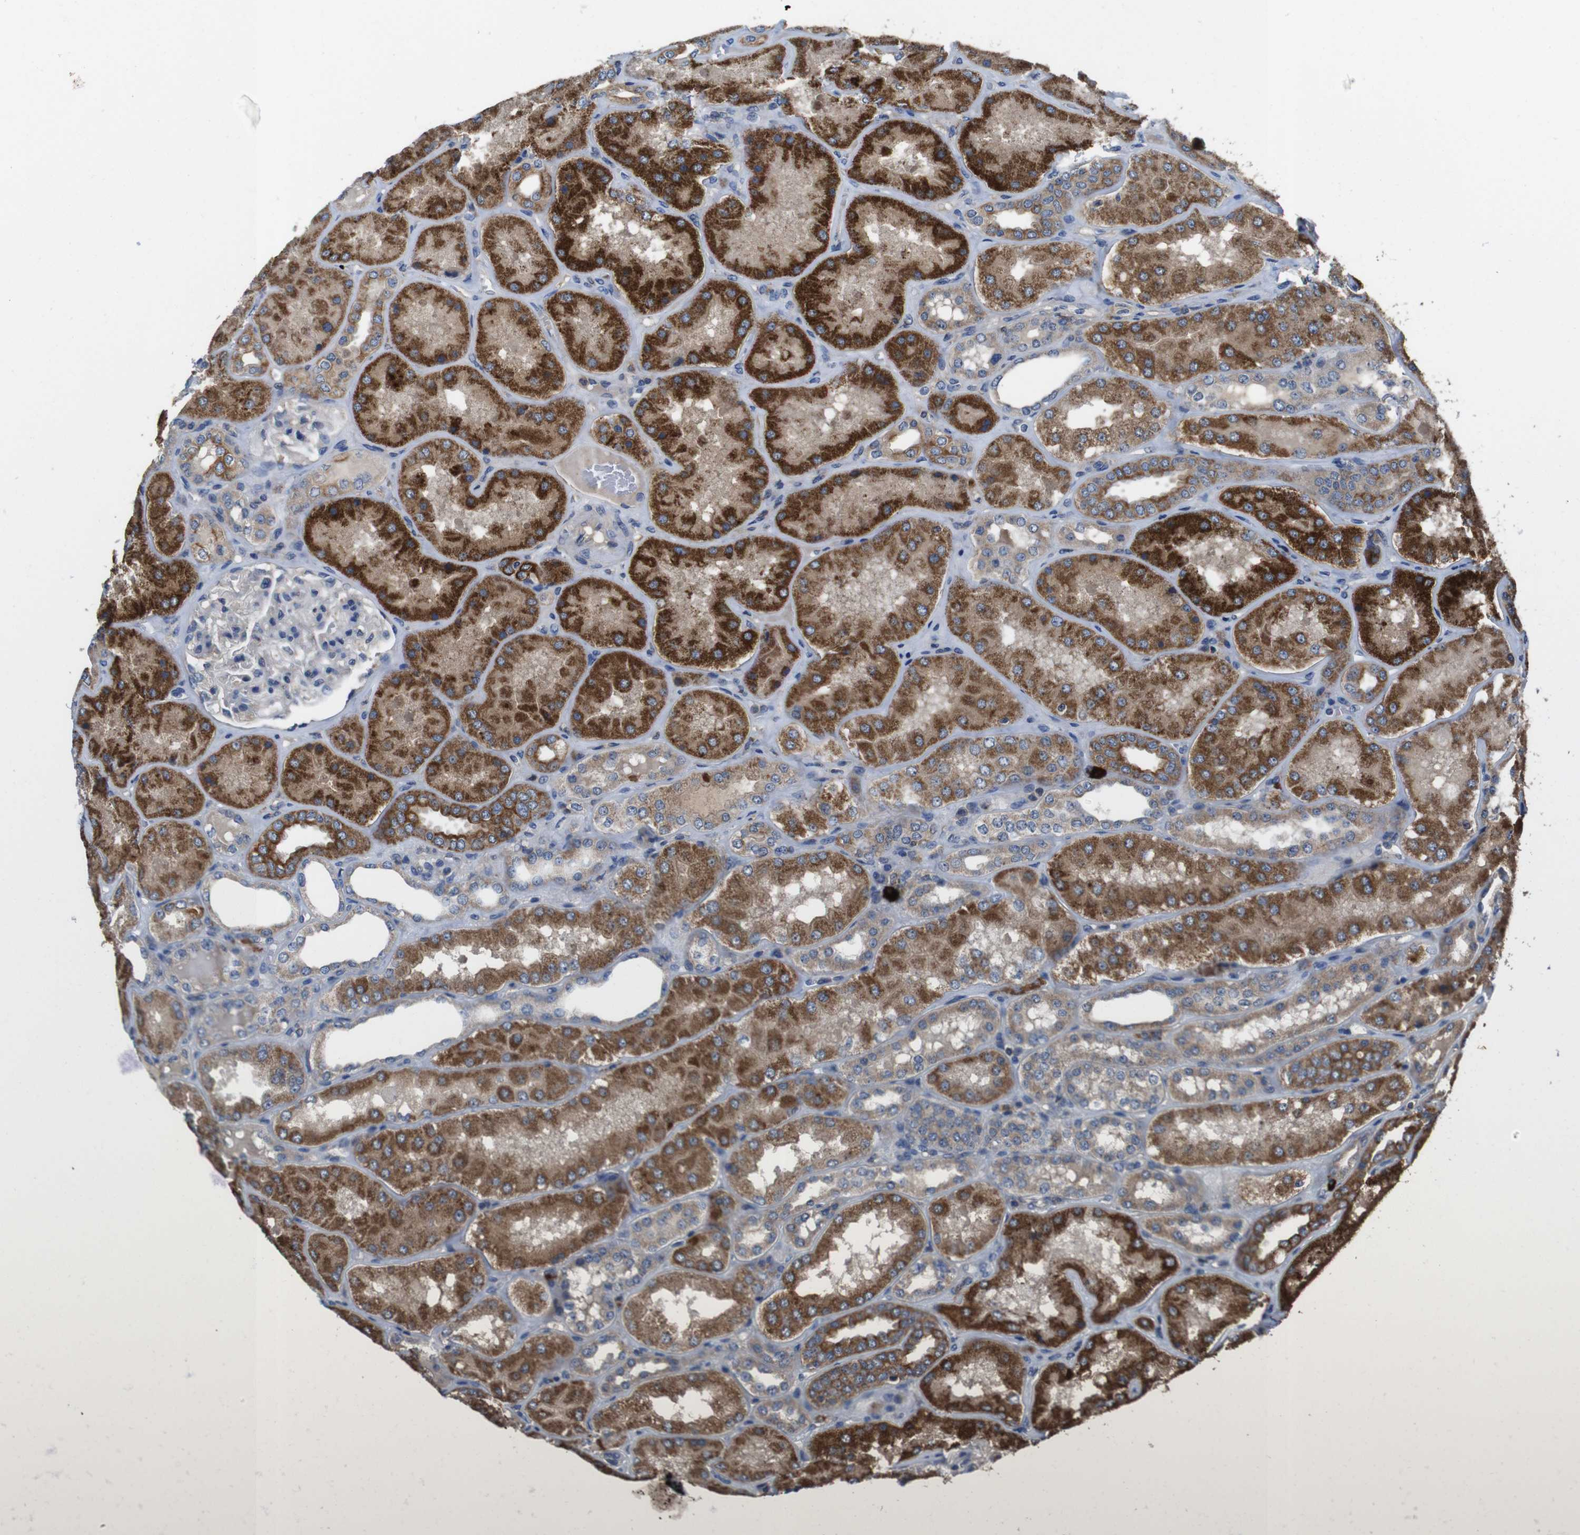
{"staining": {"intensity": "weak", "quantity": ">75%", "location": "cytoplasmic/membranous"}, "tissue": "kidney", "cell_type": "Cells in glomeruli", "image_type": "normal", "snomed": [{"axis": "morphology", "description": "Normal tissue, NOS"}, {"axis": "topography", "description": "Kidney"}], "caption": "Protein expression analysis of normal human kidney reveals weak cytoplasmic/membranous positivity in about >75% of cells in glomeruli.", "gene": "GLIPR1", "patient": {"sex": "female", "age": 56}}